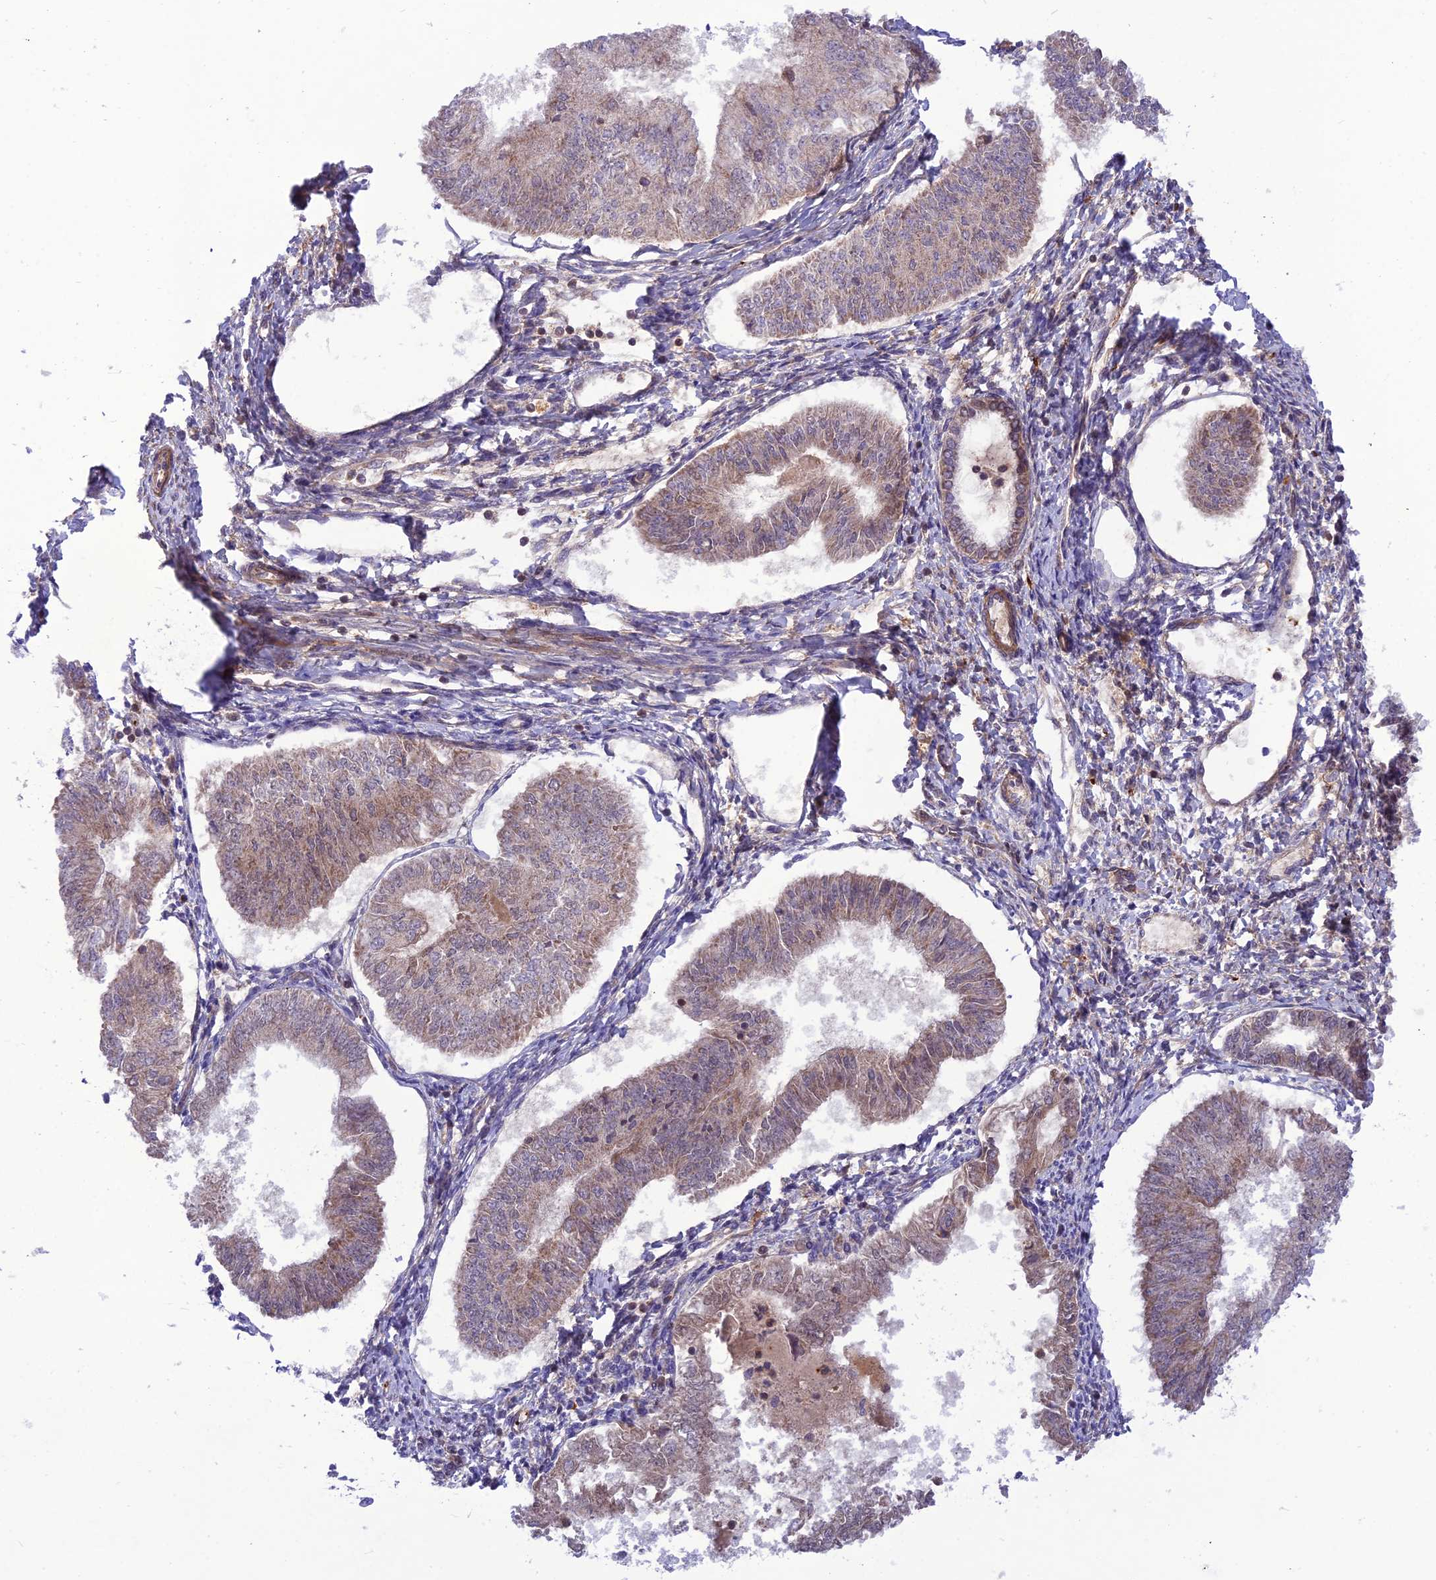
{"staining": {"intensity": "weak", "quantity": "25%-75%", "location": "cytoplasmic/membranous"}, "tissue": "endometrial cancer", "cell_type": "Tumor cells", "image_type": "cancer", "snomed": [{"axis": "morphology", "description": "Adenocarcinoma, NOS"}, {"axis": "topography", "description": "Endometrium"}], "caption": "Brown immunohistochemical staining in human adenocarcinoma (endometrial) reveals weak cytoplasmic/membranous staining in about 25%-75% of tumor cells. The protein is stained brown, and the nuclei are stained in blue (DAB IHC with brightfield microscopy, high magnification).", "gene": "NDUFC1", "patient": {"sex": "female", "age": 58}}